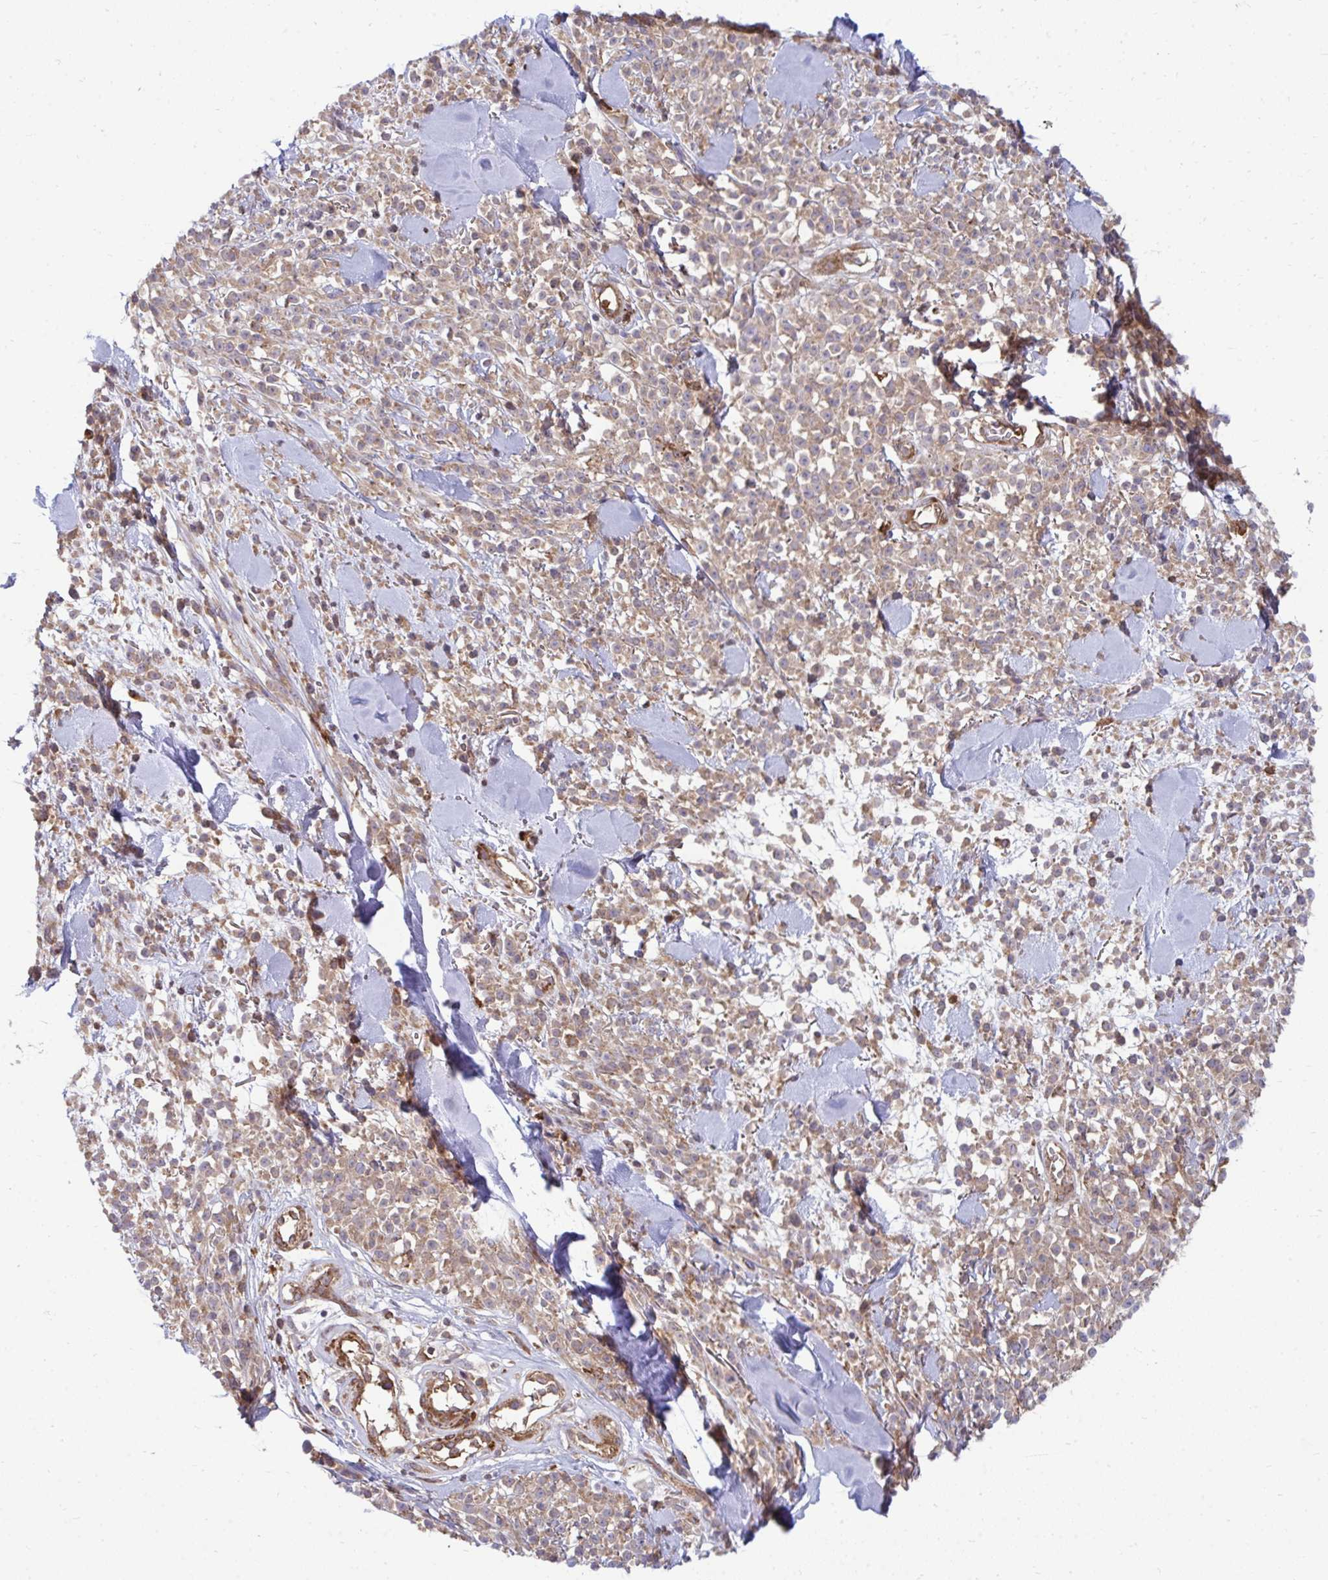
{"staining": {"intensity": "weak", "quantity": ">75%", "location": "cytoplasmic/membranous"}, "tissue": "melanoma", "cell_type": "Tumor cells", "image_type": "cancer", "snomed": [{"axis": "morphology", "description": "Malignant melanoma, NOS"}, {"axis": "topography", "description": "Skin"}, {"axis": "topography", "description": "Skin of trunk"}], "caption": "IHC of malignant melanoma demonstrates low levels of weak cytoplasmic/membranous staining in approximately >75% of tumor cells.", "gene": "ASAP1", "patient": {"sex": "male", "age": 74}}